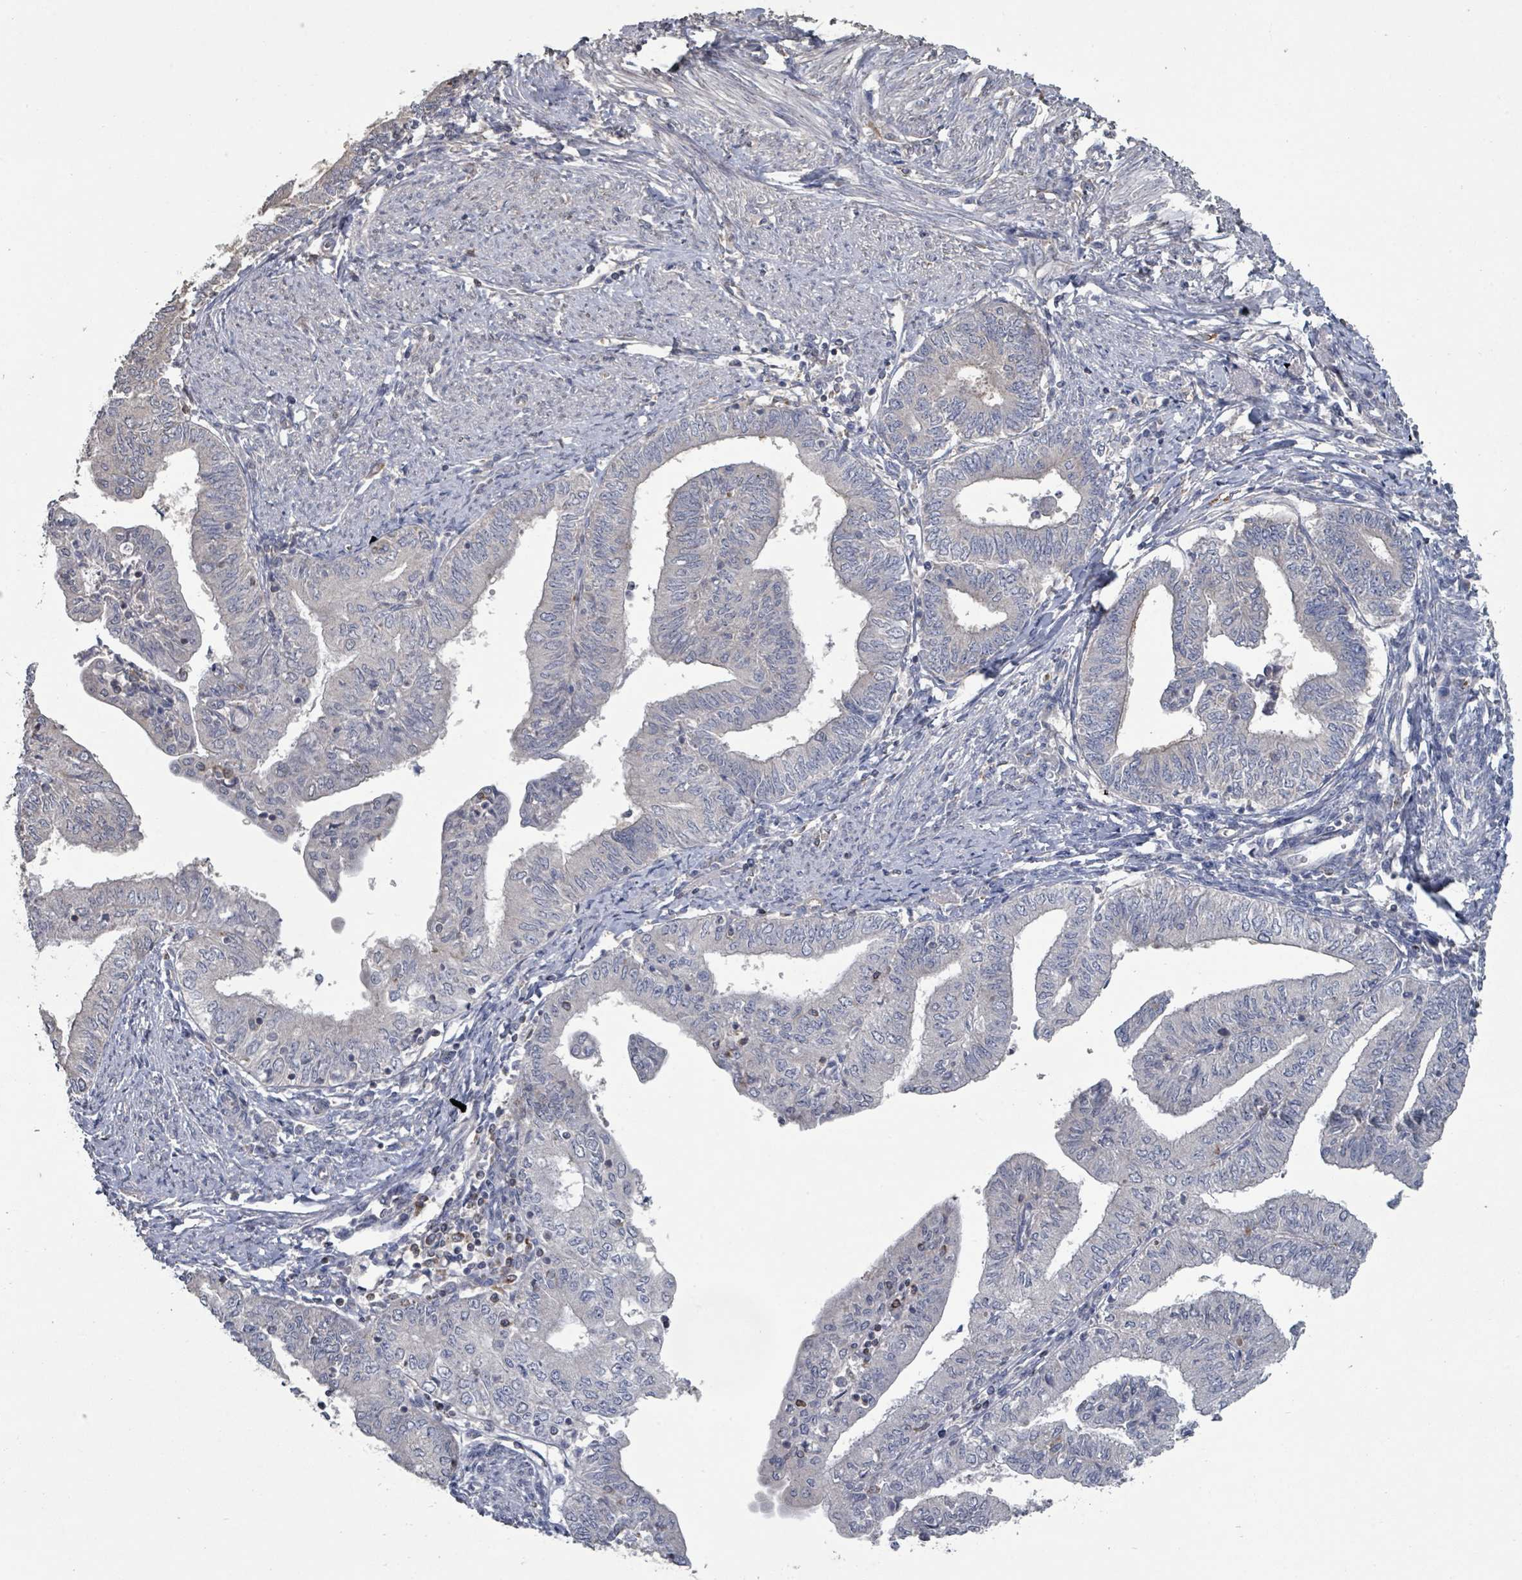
{"staining": {"intensity": "negative", "quantity": "none", "location": "none"}, "tissue": "endometrial cancer", "cell_type": "Tumor cells", "image_type": "cancer", "snomed": [{"axis": "morphology", "description": "Adenocarcinoma, NOS"}, {"axis": "topography", "description": "Endometrium"}], "caption": "A photomicrograph of human adenocarcinoma (endometrial) is negative for staining in tumor cells. Brightfield microscopy of immunohistochemistry stained with DAB (3,3'-diaminobenzidine) (brown) and hematoxylin (blue), captured at high magnification.", "gene": "SLC9A7", "patient": {"sex": "female", "age": 66}}